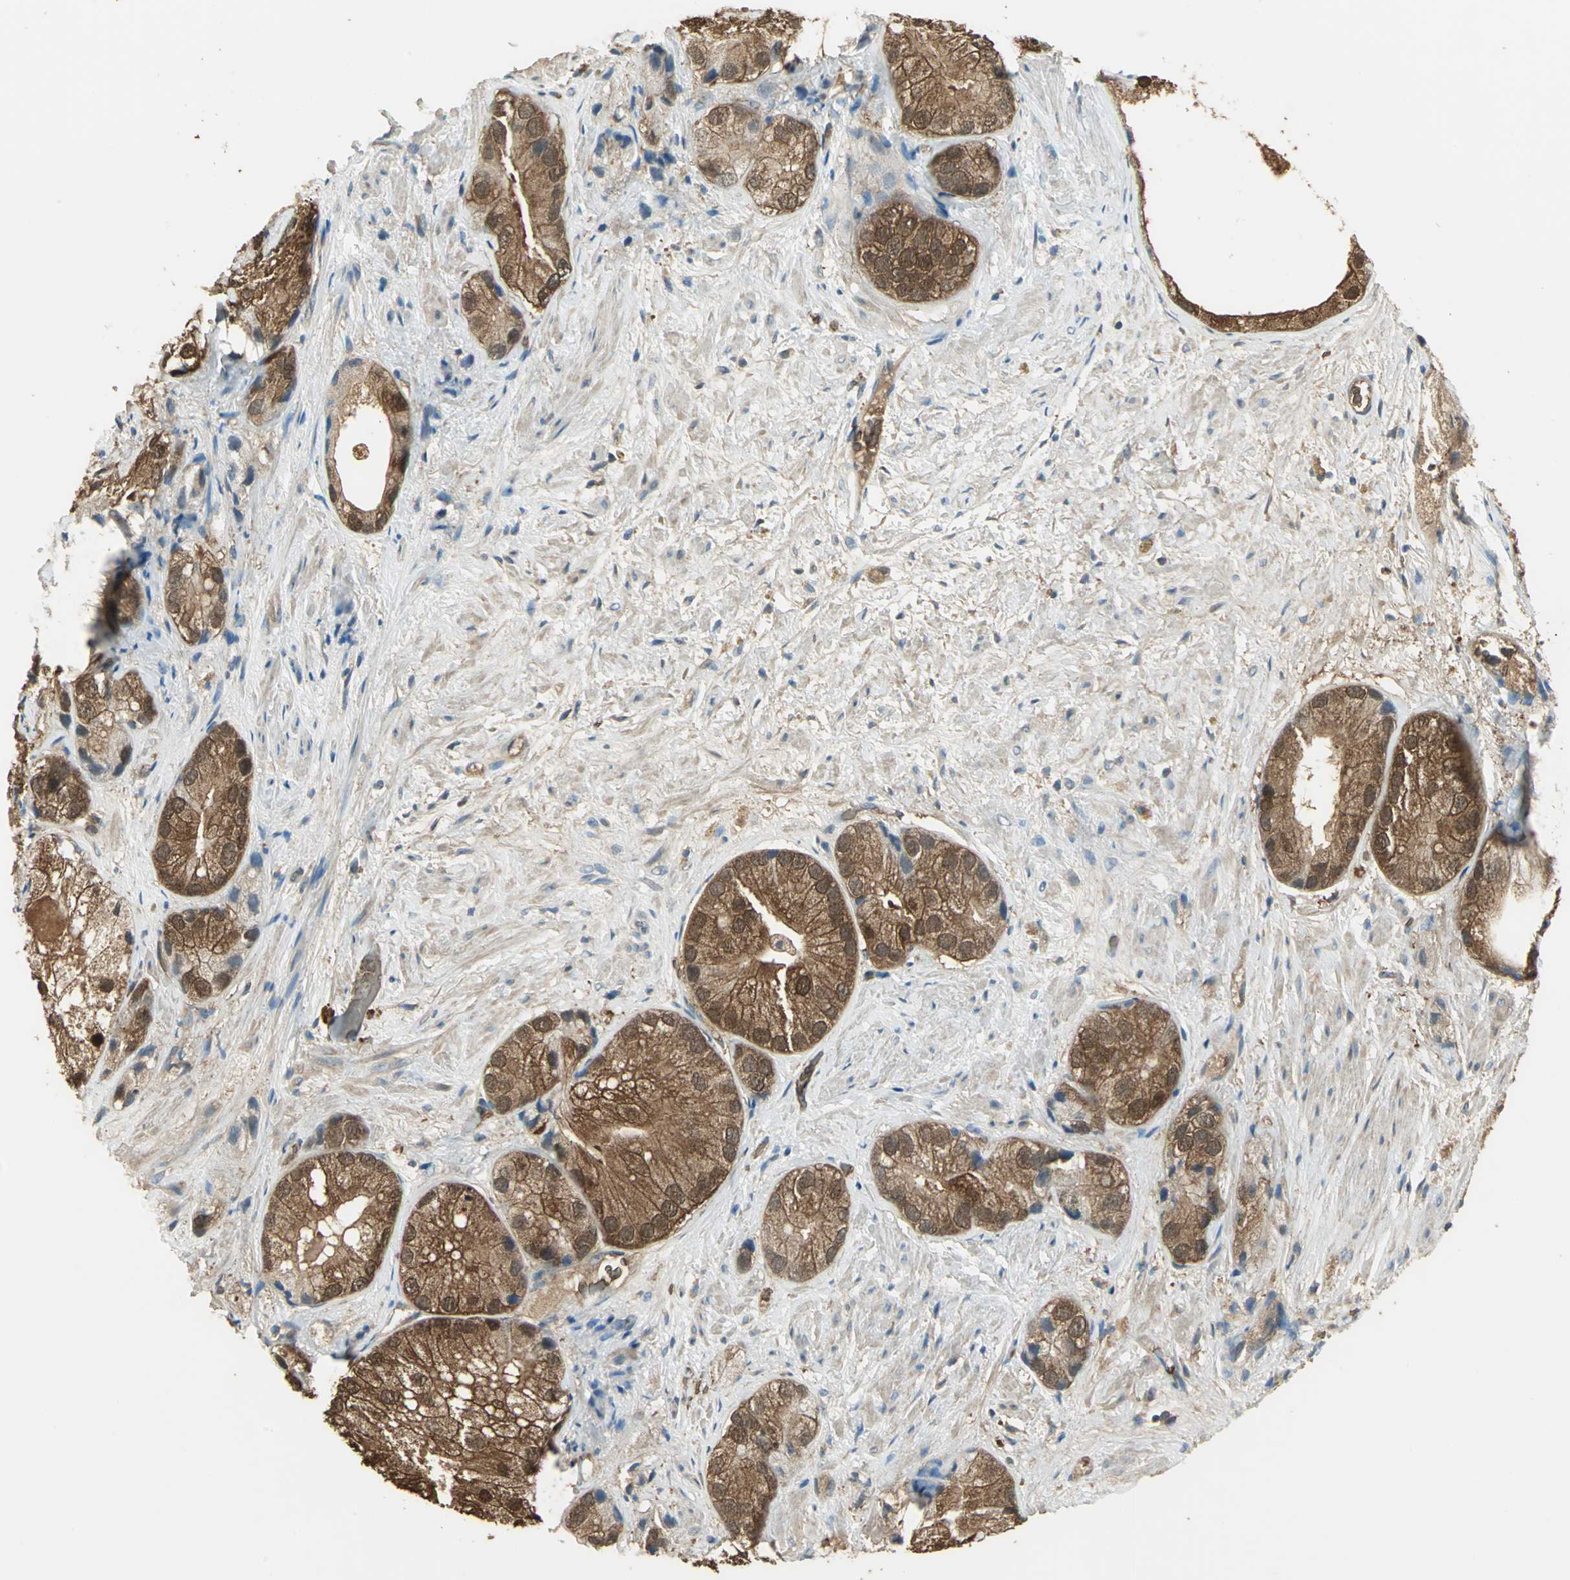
{"staining": {"intensity": "strong", "quantity": ">75%", "location": "cytoplasmic/membranous,nuclear"}, "tissue": "prostate cancer", "cell_type": "Tumor cells", "image_type": "cancer", "snomed": [{"axis": "morphology", "description": "Adenocarcinoma, Low grade"}, {"axis": "topography", "description": "Prostate"}], "caption": "Human prostate cancer (adenocarcinoma (low-grade)) stained with a brown dye demonstrates strong cytoplasmic/membranous and nuclear positive expression in approximately >75% of tumor cells.", "gene": "DDAH1", "patient": {"sex": "male", "age": 69}}